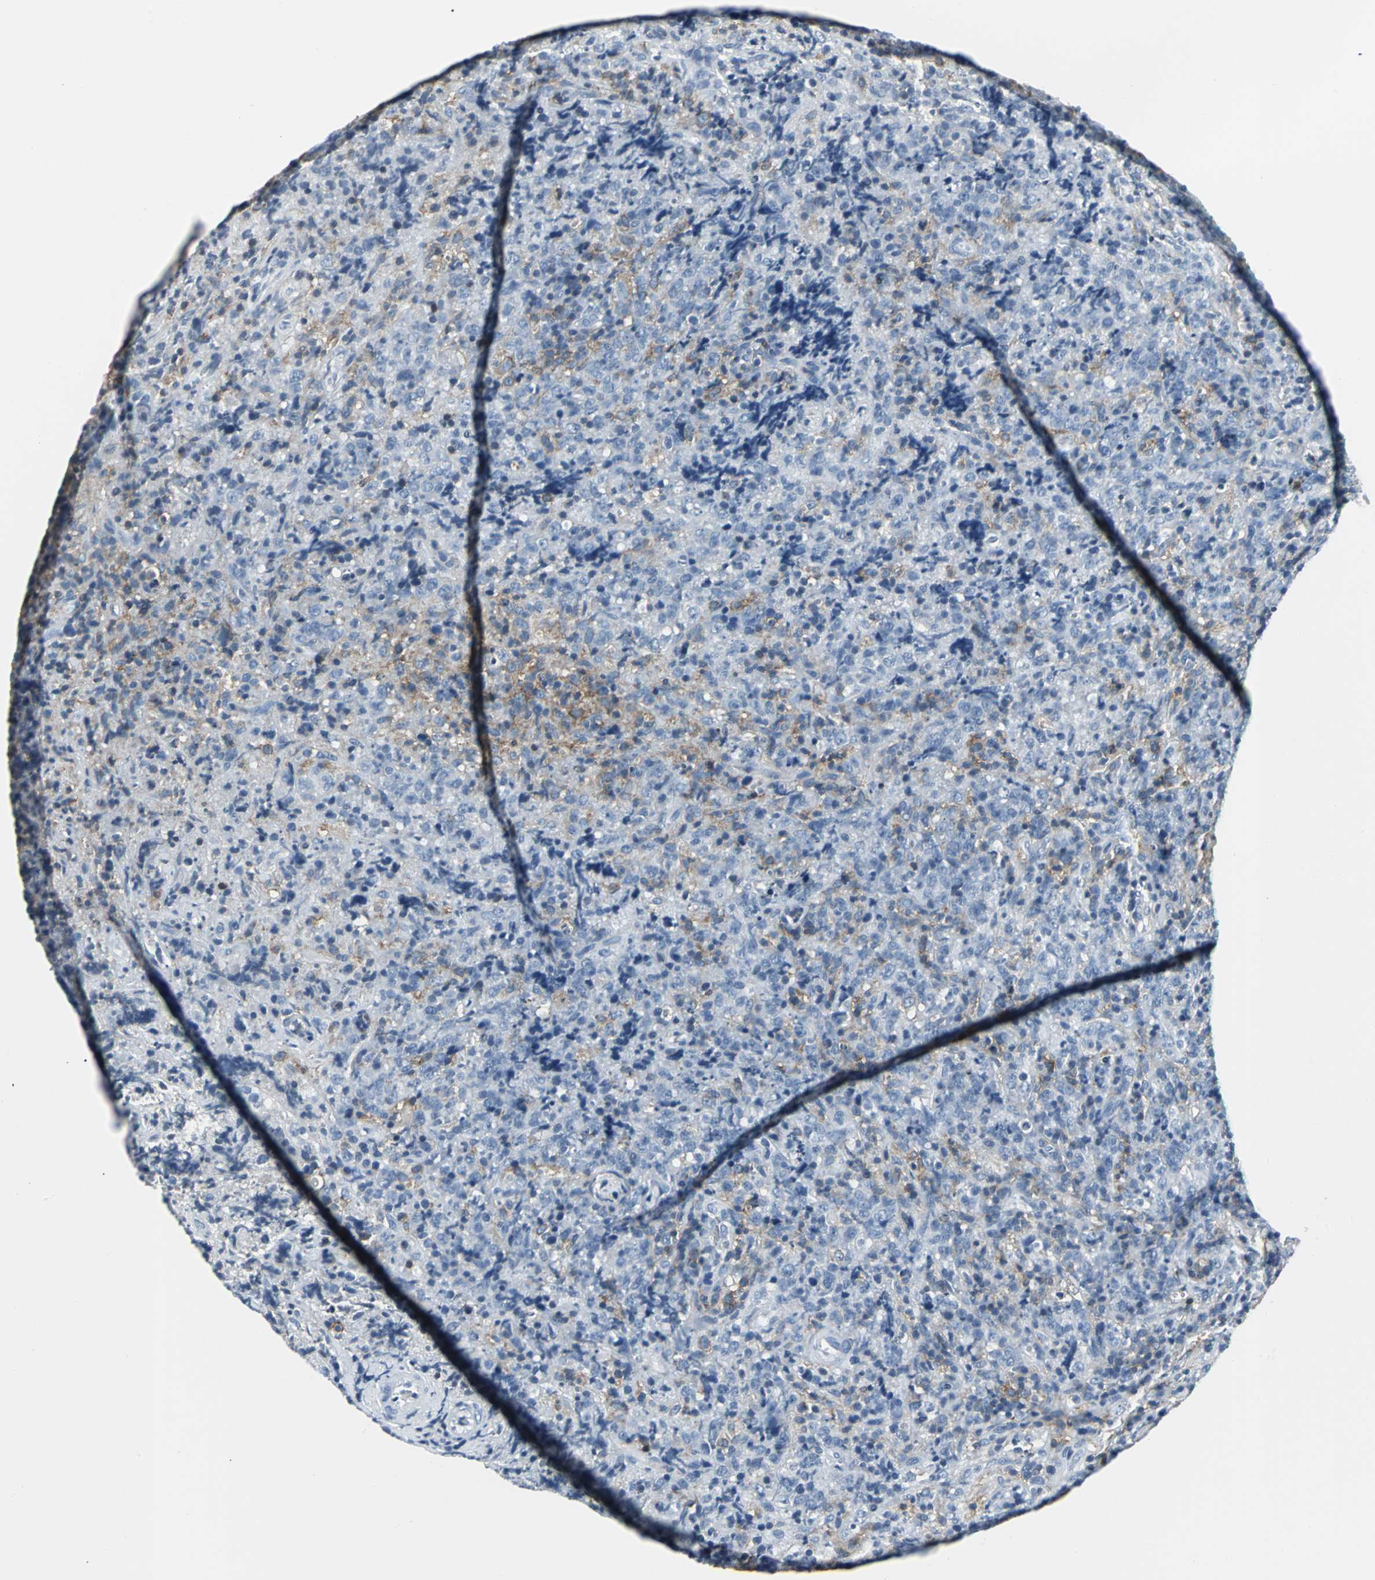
{"staining": {"intensity": "moderate", "quantity": "<25%", "location": "cytoplasmic/membranous"}, "tissue": "lymphoma", "cell_type": "Tumor cells", "image_type": "cancer", "snomed": [{"axis": "morphology", "description": "Malignant lymphoma, non-Hodgkin's type, High grade"}, {"axis": "topography", "description": "Tonsil"}], "caption": "This histopathology image reveals immunohistochemistry staining of human high-grade malignant lymphoma, non-Hodgkin's type, with low moderate cytoplasmic/membranous expression in approximately <25% of tumor cells.", "gene": "IQGAP2", "patient": {"sex": "female", "age": 36}}